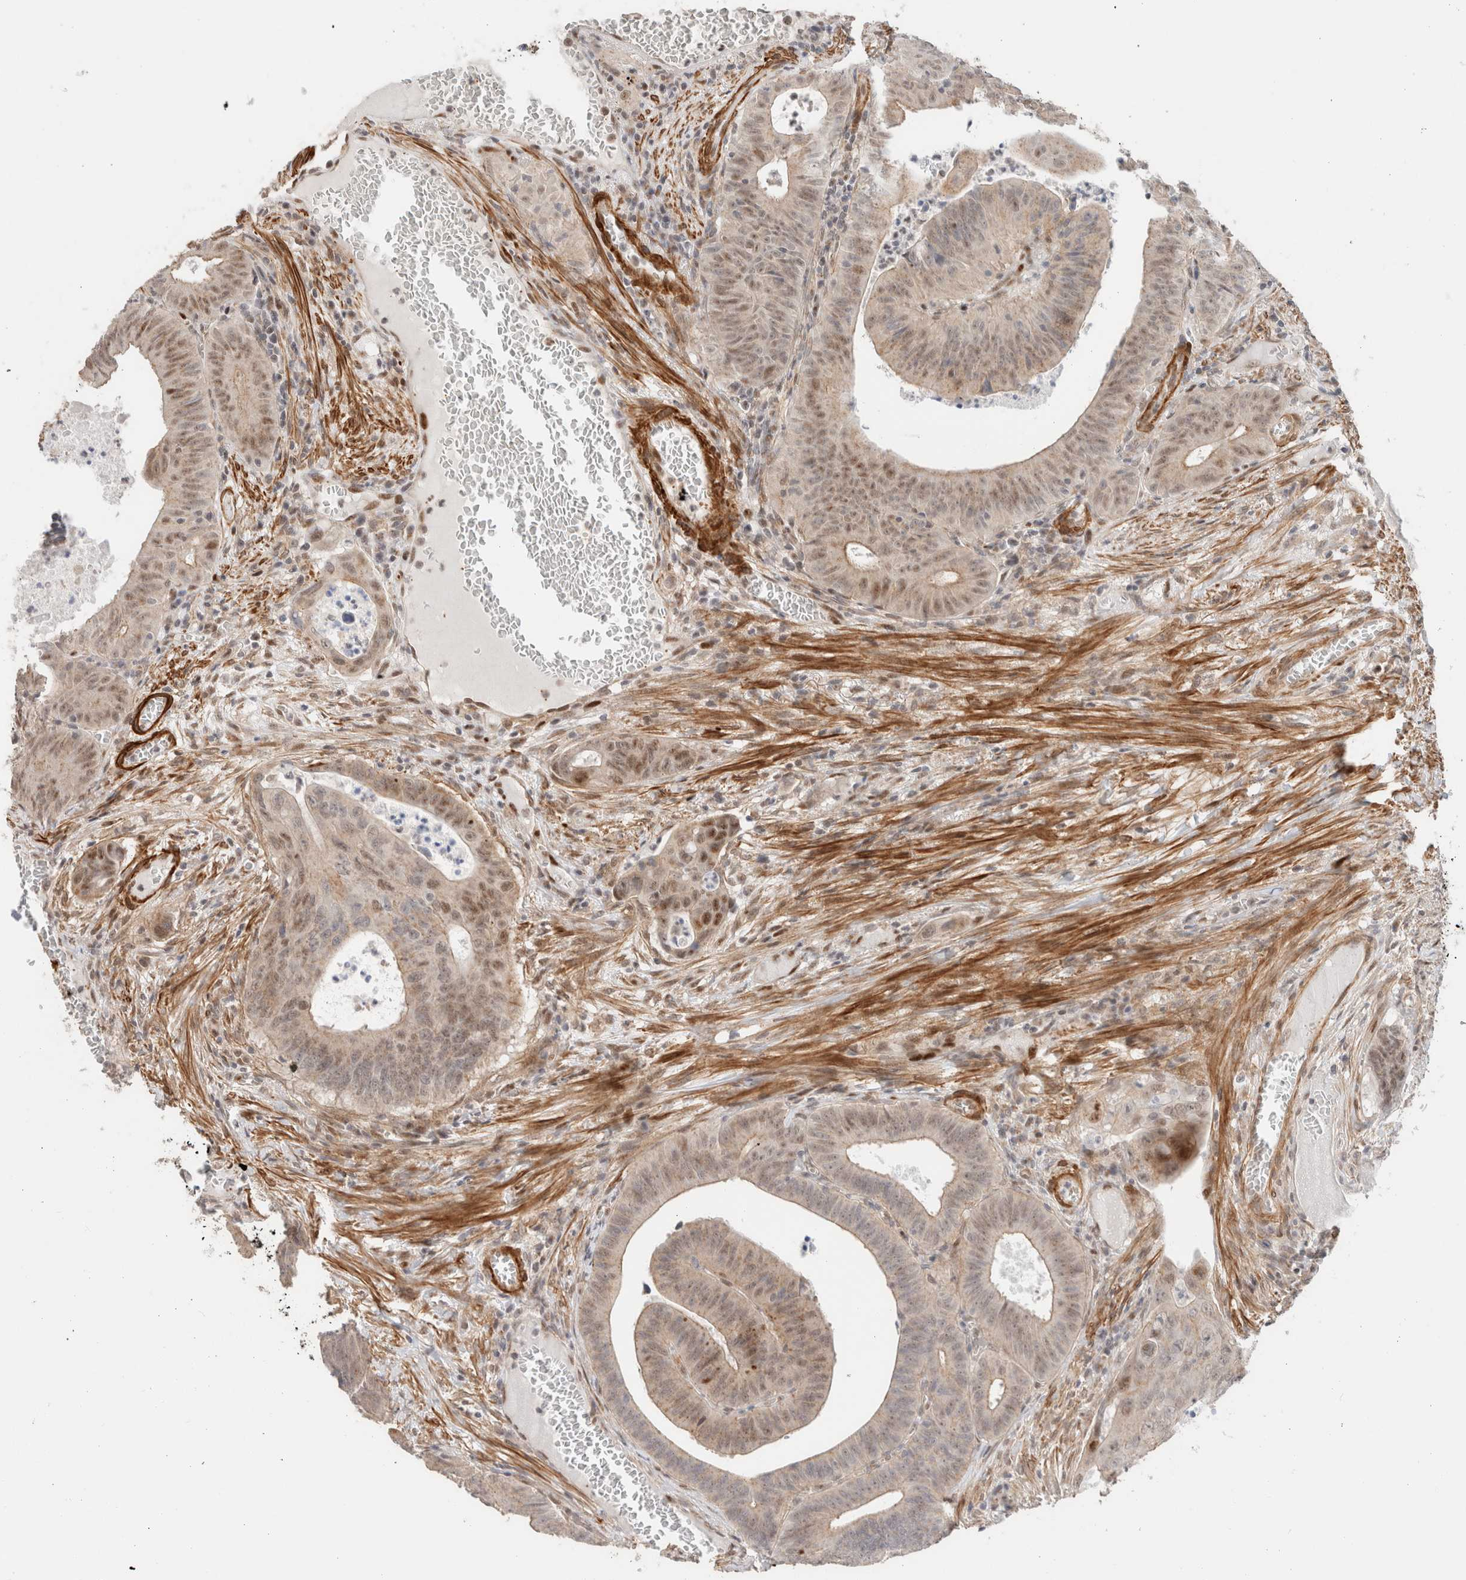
{"staining": {"intensity": "weak", "quantity": ">75%", "location": "cytoplasmic/membranous,nuclear"}, "tissue": "colorectal cancer", "cell_type": "Tumor cells", "image_type": "cancer", "snomed": [{"axis": "morphology", "description": "Adenocarcinoma, NOS"}, {"axis": "topography", "description": "Colon"}], "caption": "Protein expression by IHC displays weak cytoplasmic/membranous and nuclear staining in about >75% of tumor cells in colorectal adenocarcinoma.", "gene": "ID3", "patient": {"sex": "male", "age": 87}}